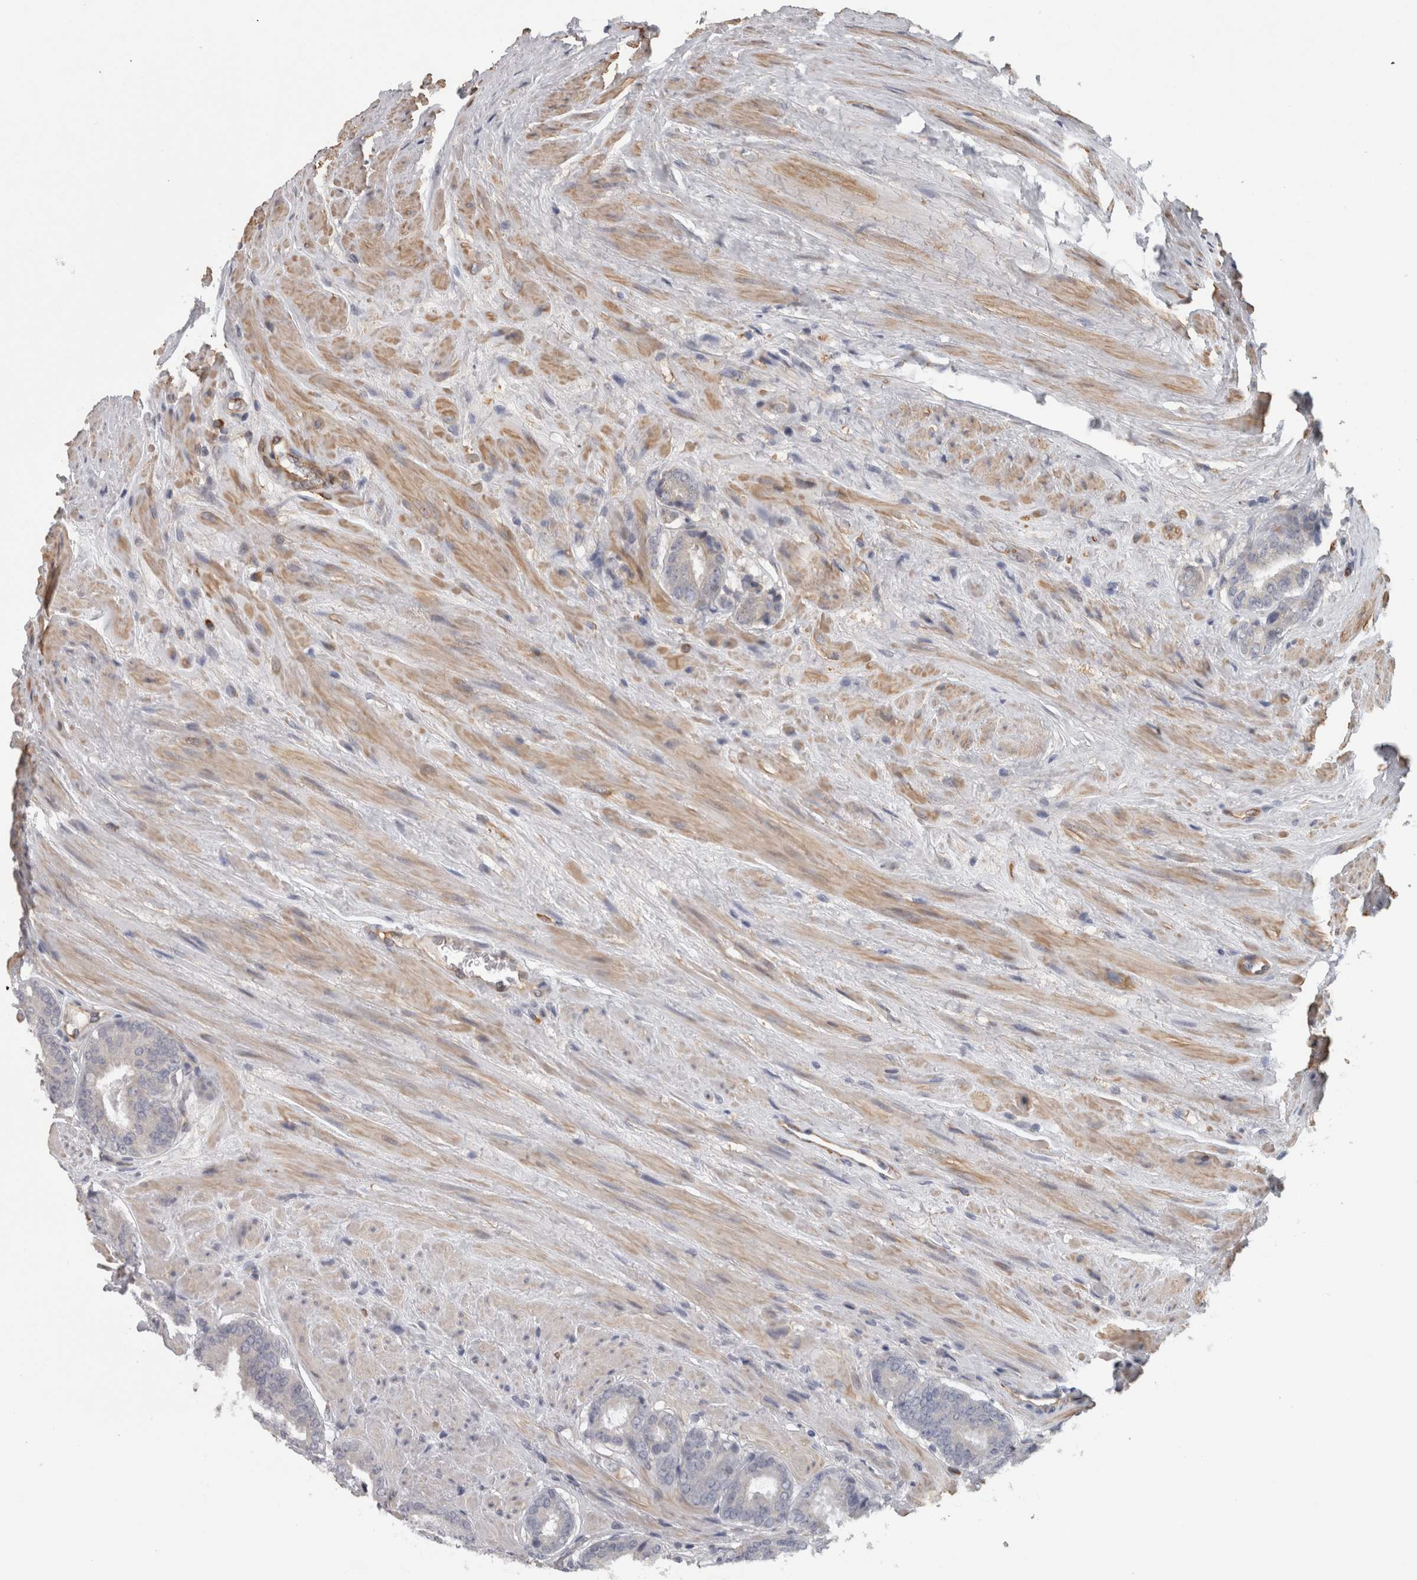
{"staining": {"intensity": "negative", "quantity": "none", "location": "none"}, "tissue": "prostate cancer", "cell_type": "Tumor cells", "image_type": "cancer", "snomed": [{"axis": "morphology", "description": "Adenocarcinoma, Low grade"}, {"axis": "topography", "description": "Prostate"}], "caption": "Immunohistochemistry of human low-grade adenocarcinoma (prostate) demonstrates no staining in tumor cells.", "gene": "RMDN1", "patient": {"sex": "male", "age": 69}}